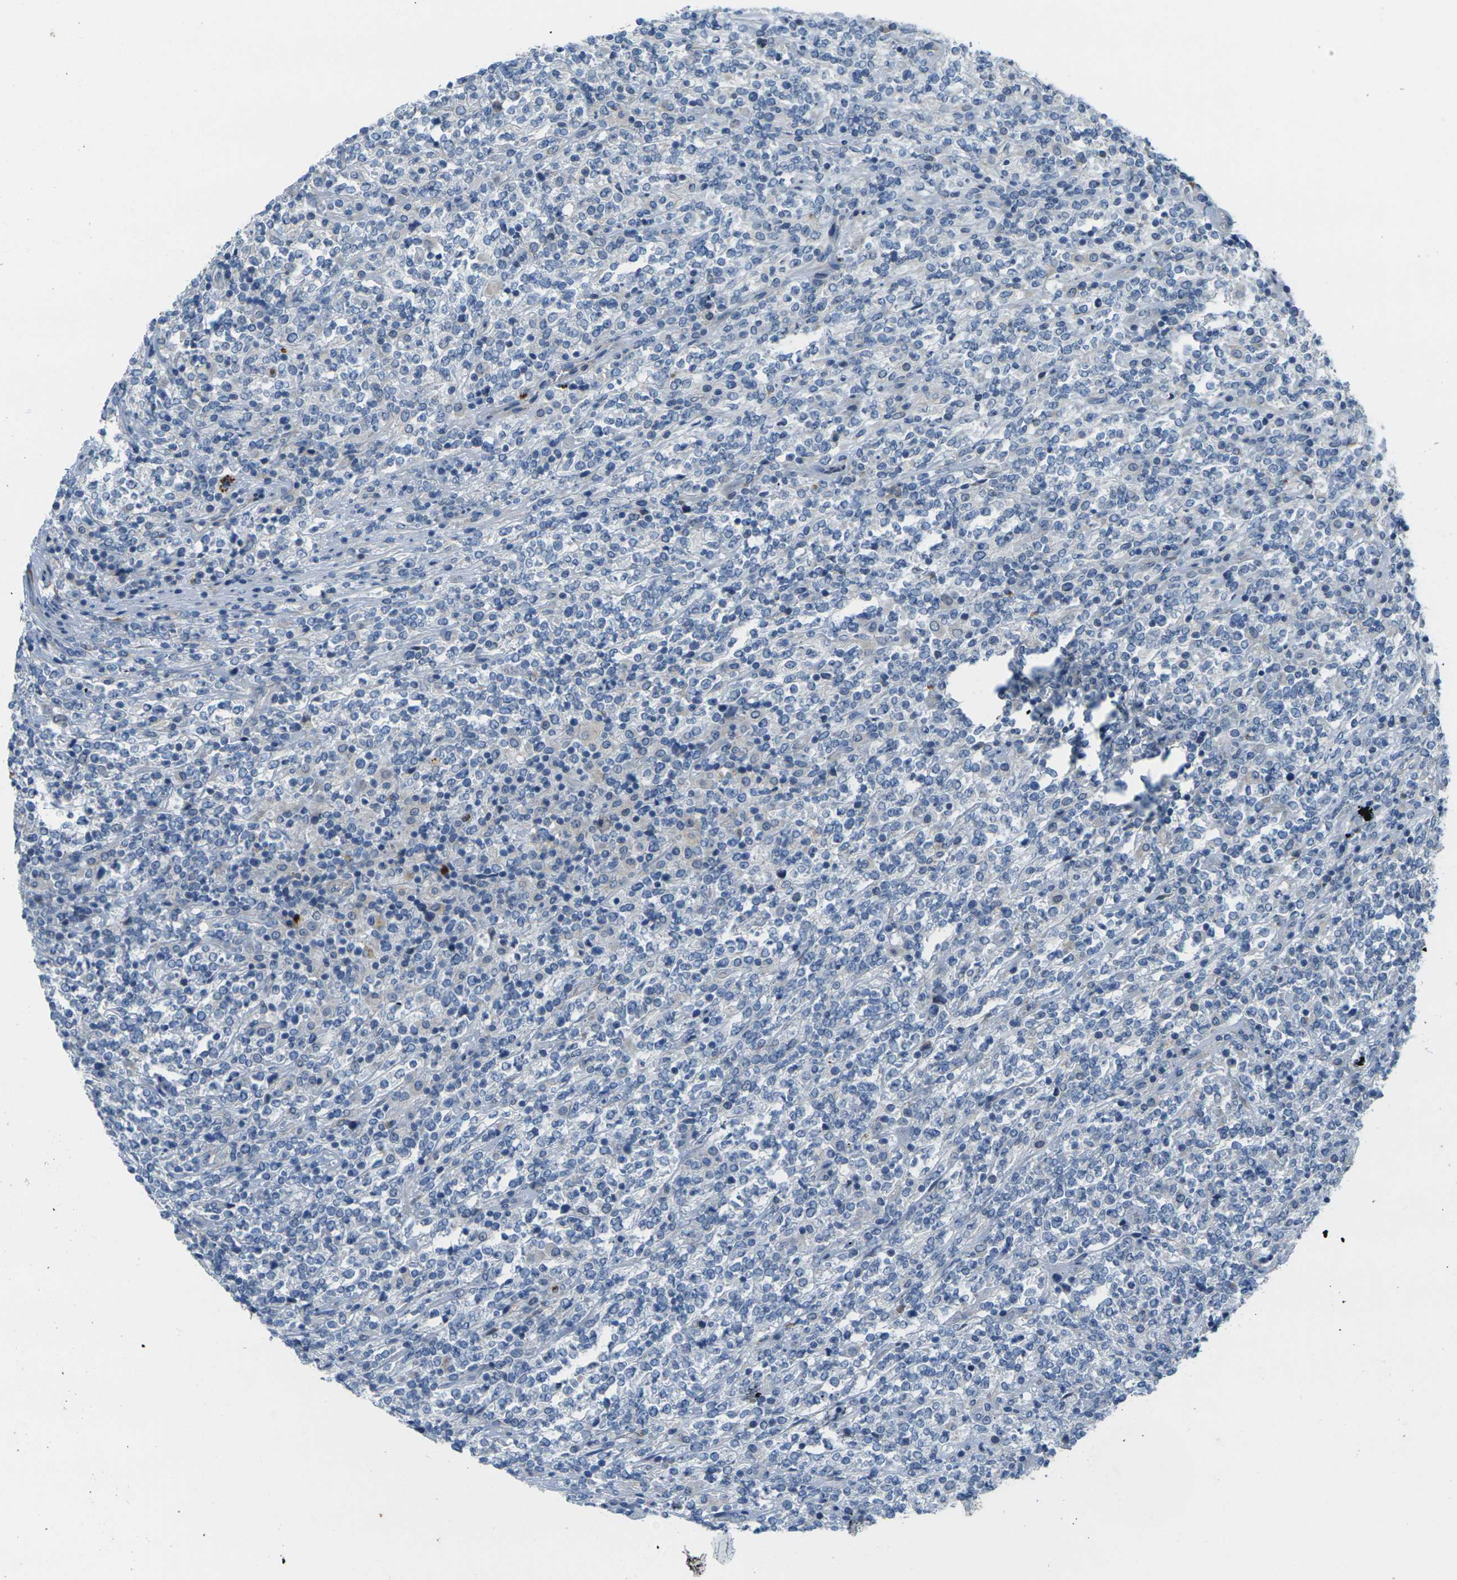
{"staining": {"intensity": "negative", "quantity": "none", "location": "none"}, "tissue": "lymphoma", "cell_type": "Tumor cells", "image_type": "cancer", "snomed": [{"axis": "morphology", "description": "Malignant lymphoma, non-Hodgkin's type, High grade"}, {"axis": "topography", "description": "Soft tissue"}], "caption": "Immunohistochemical staining of human malignant lymphoma, non-Hodgkin's type (high-grade) exhibits no significant positivity in tumor cells.", "gene": "CYP2C8", "patient": {"sex": "male", "age": 18}}